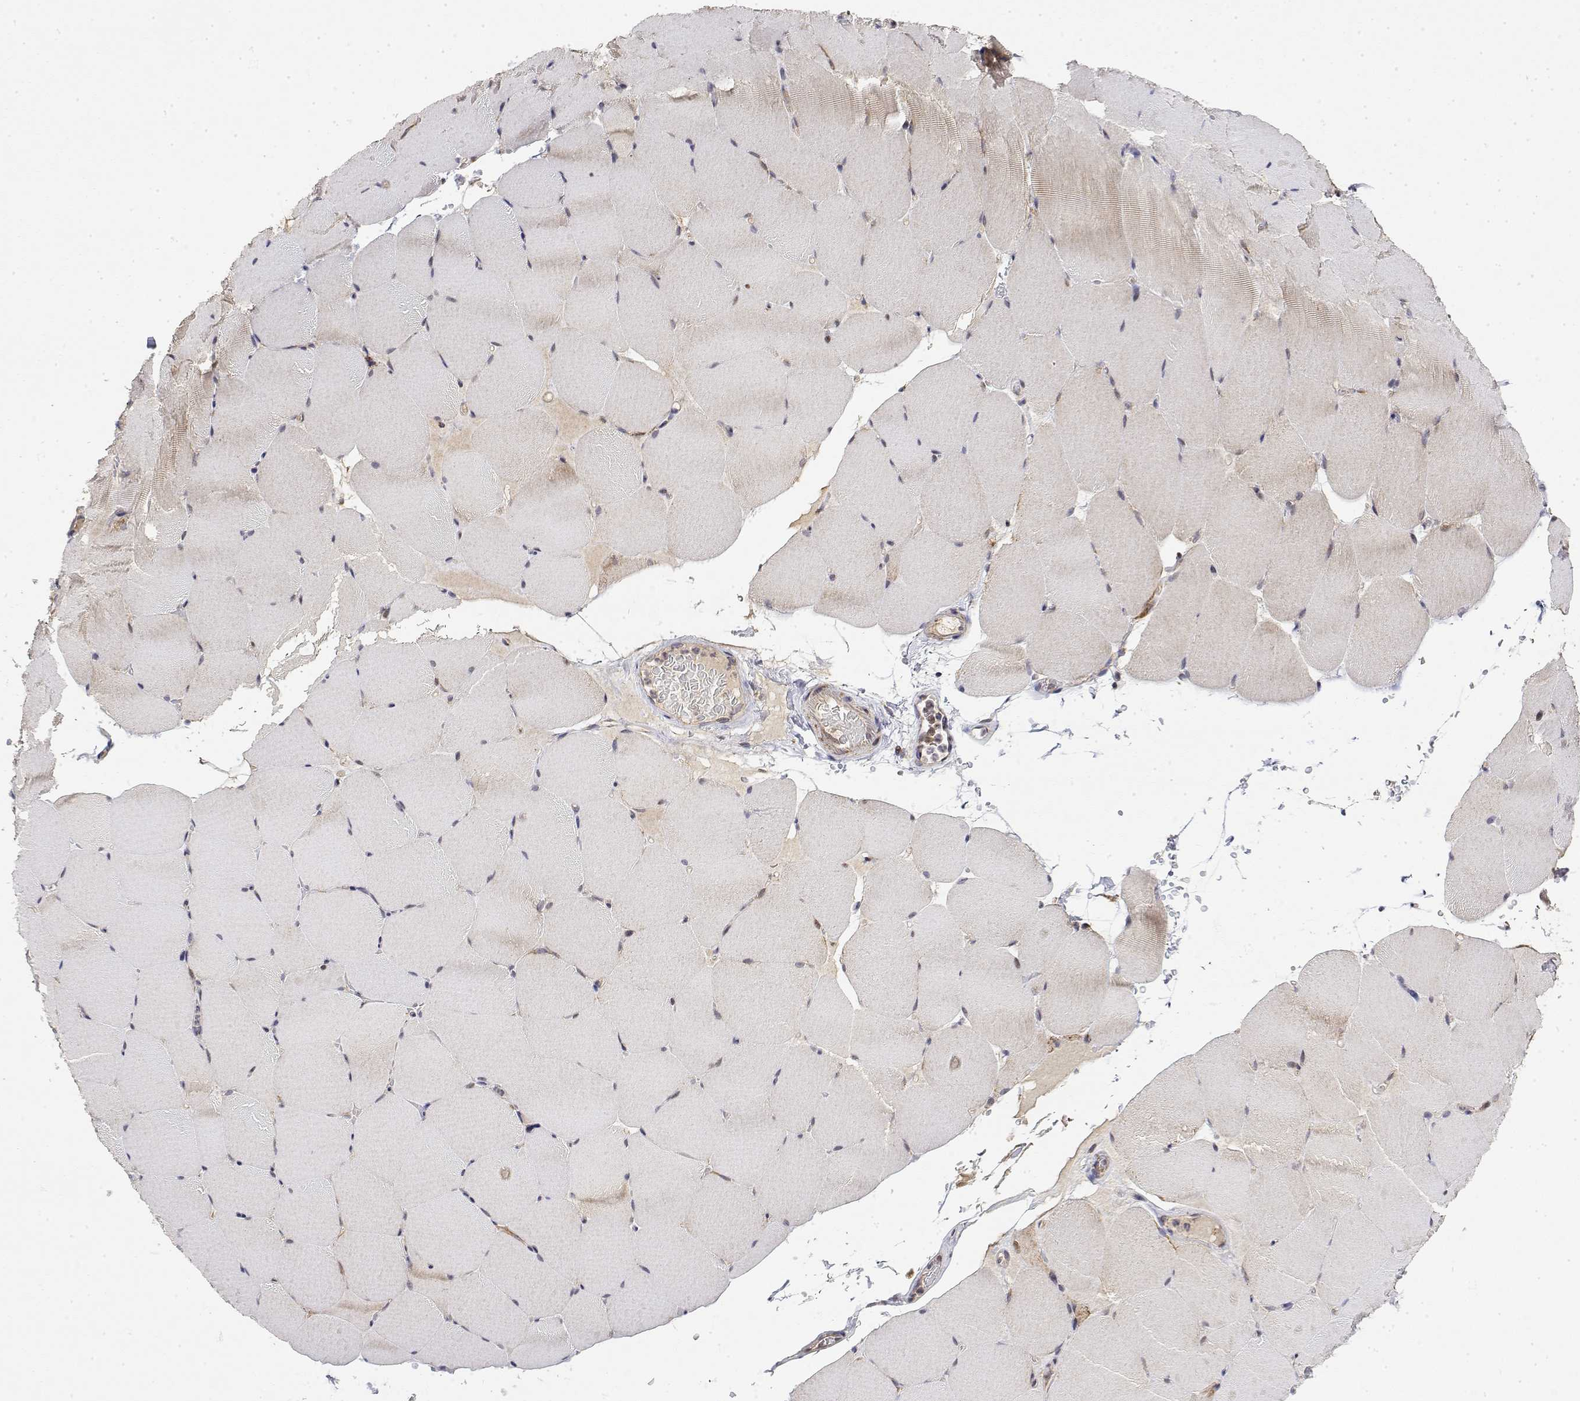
{"staining": {"intensity": "weak", "quantity": "25%-75%", "location": "cytoplasmic/membranous"}, "tissue": "skeletal muscle", "cell_type": "Myocytes", "image_type": "normal", "snomed": [{"axis": "morphology", "description": "Normal tissue, NOS"}, {"axis": "topography", "description": "Skeletal muscle"}], "caption": "This is a histology image of immunohistochemistry staining of normal skeletal muscle, which shows weak positivity in the cytoplasmic/membranous of myocytes.", "gene": "GADD45GIP1", "patient": {"sex": "female", "age": 37}}